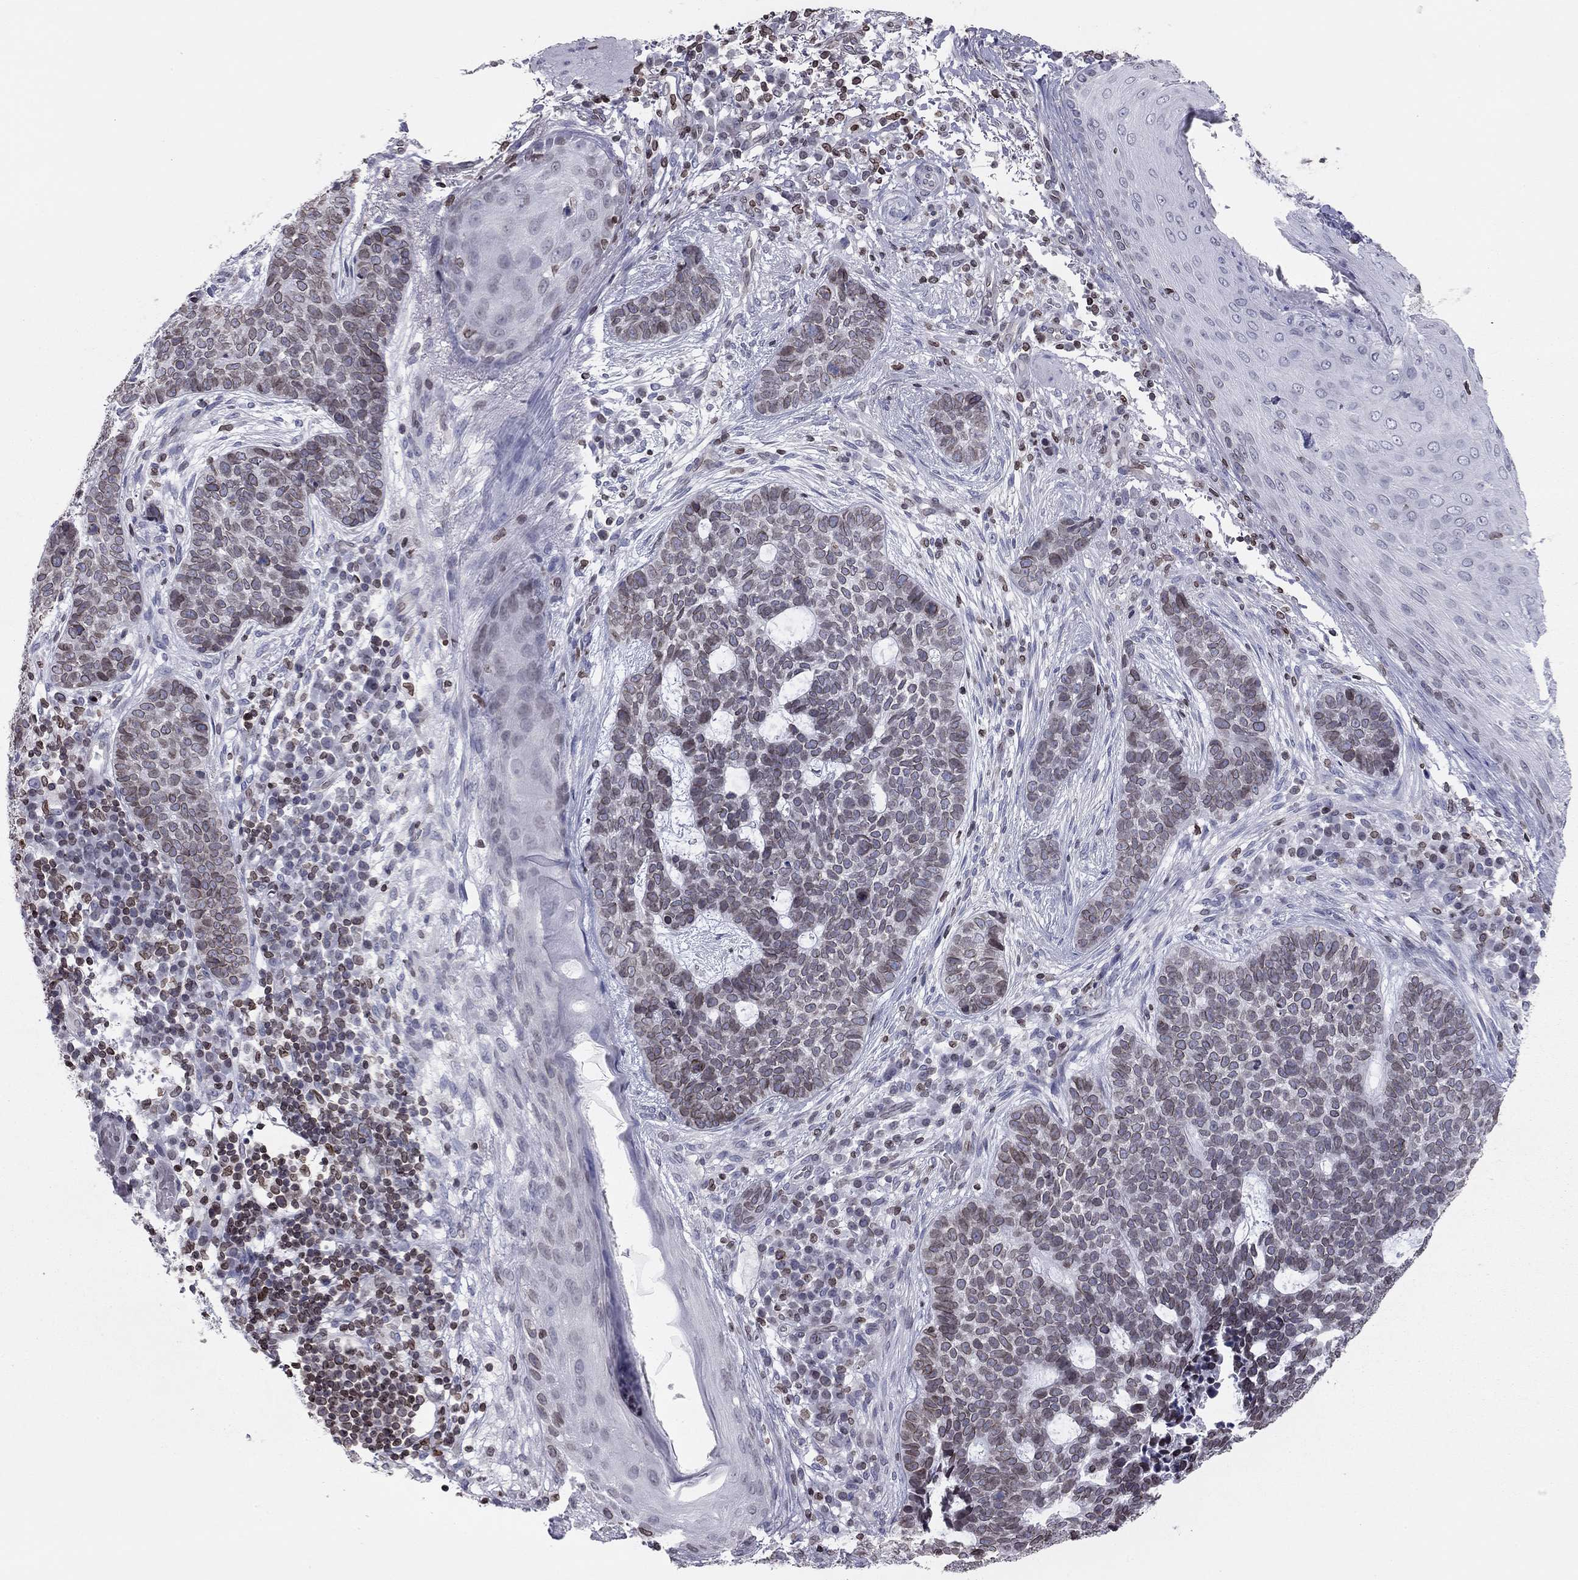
{"staining": {"intensity": "weak", "quantity": ">75%", "location": "cytoplasmic/membranous,nuclear"}, "tissue": "skin cancer", "cell_type": "Tumor cells", "image_type": "cancer", "snomed": [{"axis": "morphology", "description": "Basal cell carcinoma"}, {"axis": "topography", "description": "Skin"}], "caption": "There is low levels of weak cytoplasmic/membranous and nuclear expression in tumor cells of skin cancer, as demonstrated by immunohistochemical staining (brown color).", "gene": "ESPL1", "patient": {"sex": "female", "age": 69}}